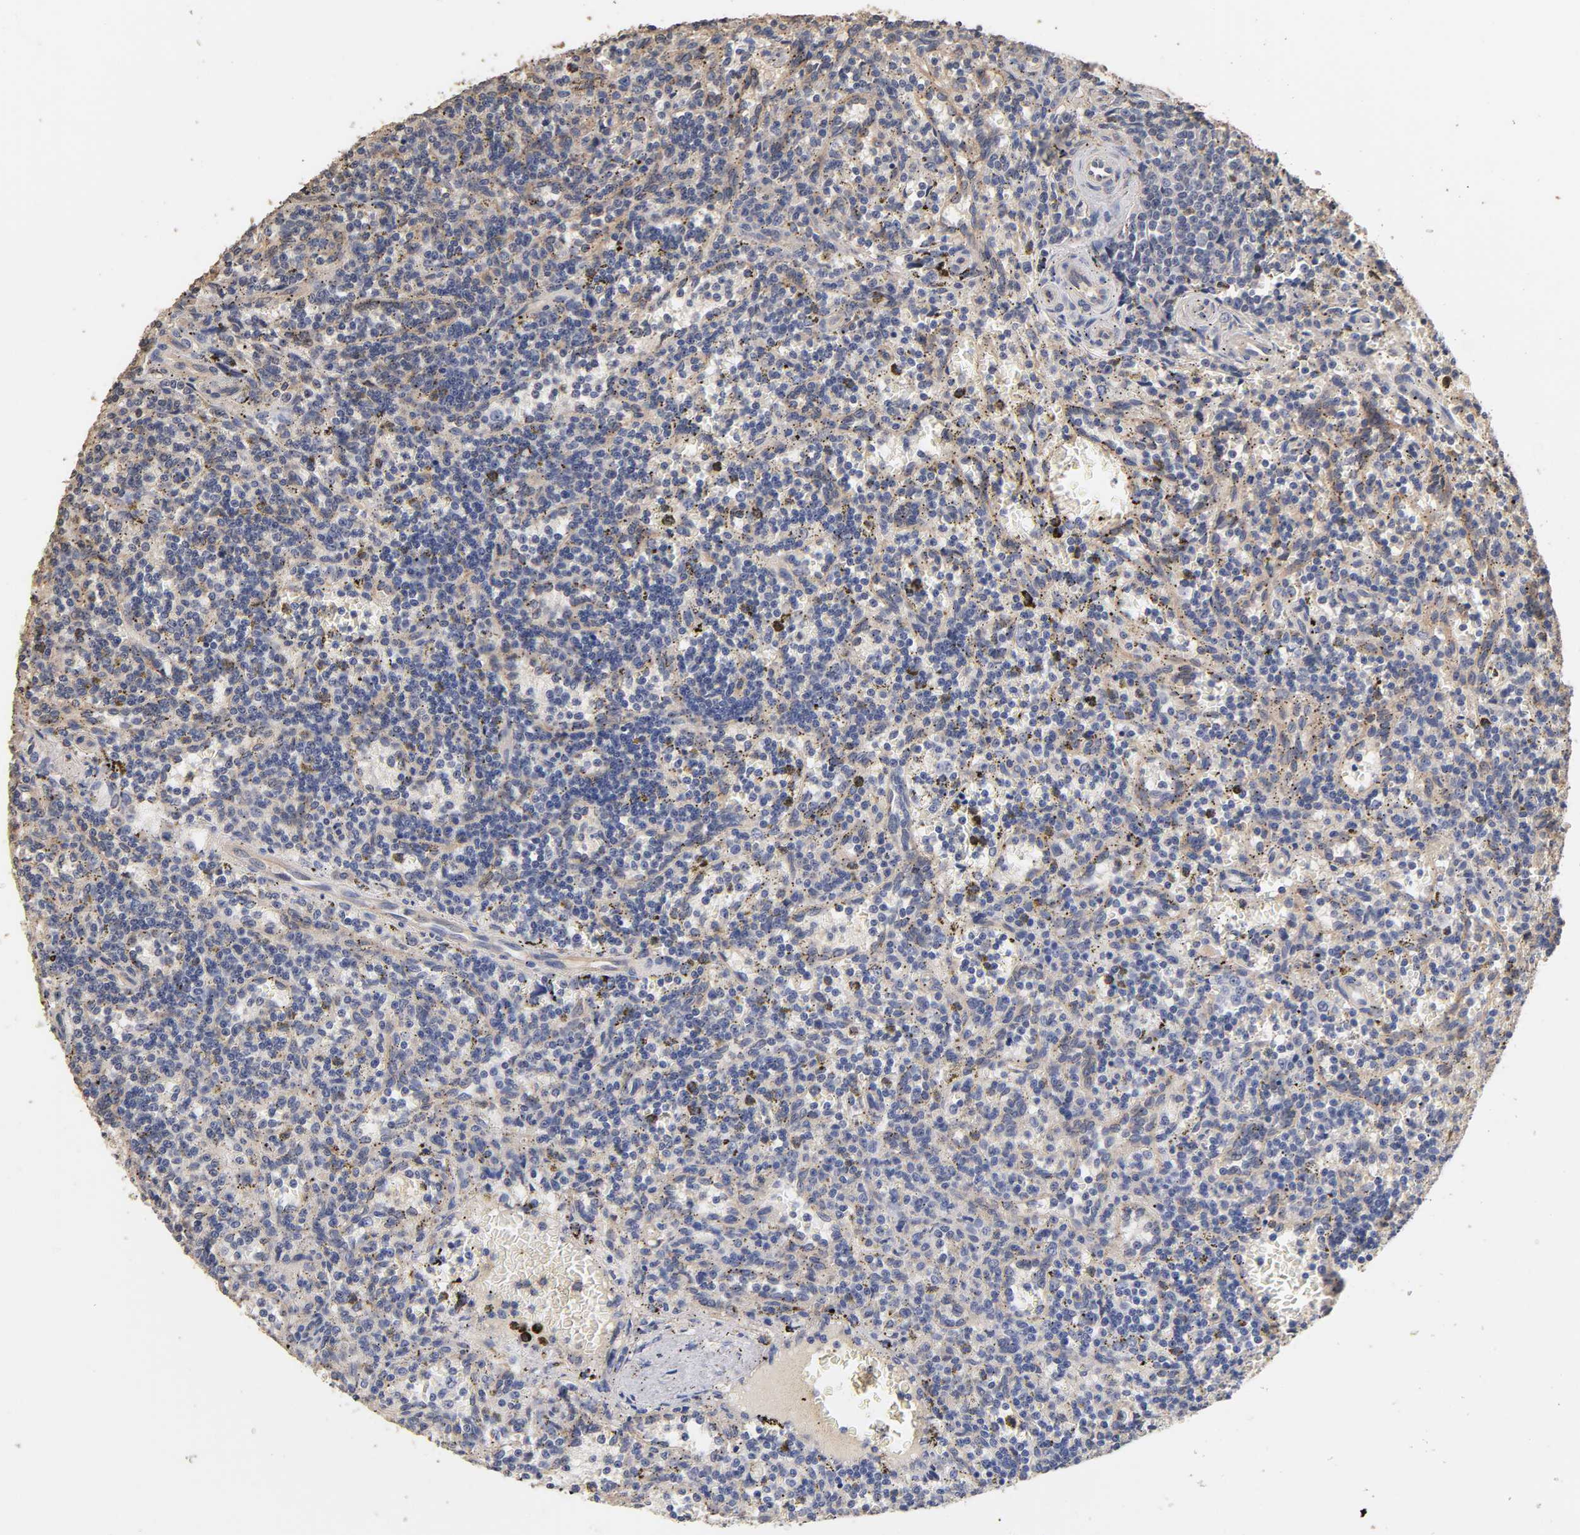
{"staining": {"intensity": "negative", "quantity": "none", "location": "none"}, "tissue": "lymphoma", "cell_type": "Tumor cells", "image_type": "cancer", "snomed": [{"axis": "morphology", "description": "Malignant lymphoma, non-Hodgkin's type, Low grade"}, {"axis": "topography", "description": "Spleen"}], "caption": "Immunohistochemistry histopathology image of neoplastic tissue: human lymphoma stained with DAB (3,3'-diaminobenzidine) displays no significant protein expression in tumor cells.", "gene": "VSIG4", "patient": {"sex": "male", "age": 73}}